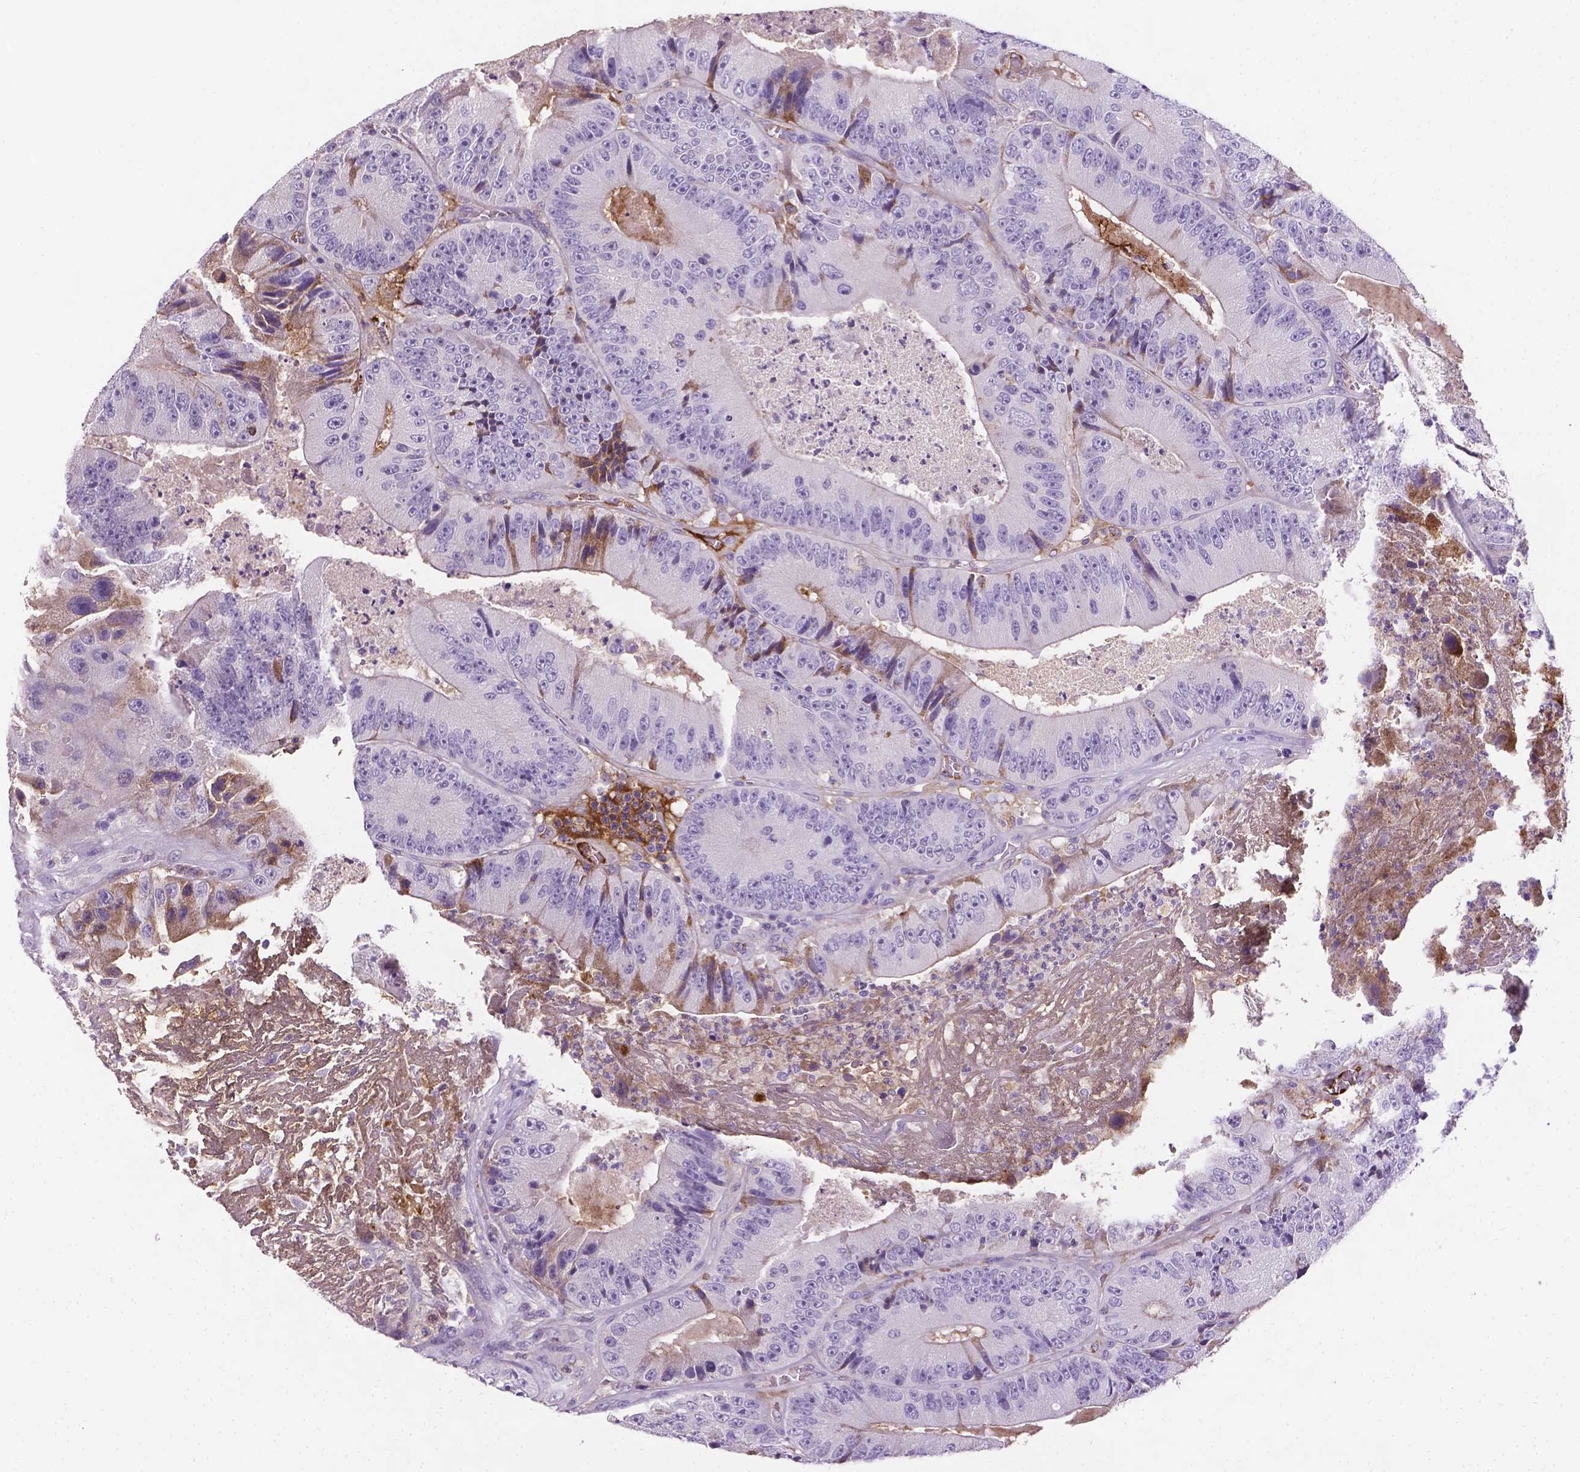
{"staining": {"intensity": "negative", "quantity": "none", "location": "none"}, "tissue": "colorectal cancer", "cell_type": "Tumor cells", "image_type": "cancer", "snomed": [{"axis": "morphology", "description": "Adenocarcinoma, NOS"}, {"axis": "topography", "description": "Colon"}], "caption": "Colorectal cancer was stained to show a protein in brown. There is no significant staining in tumor cells. (DAB (3,3'-diaminobenzidine) immunohistochemistry (IHC) visualized using brightfield microscopy, high magnification).", "gene": "APOE", "patient": {"sex": "female", "age": 86}}